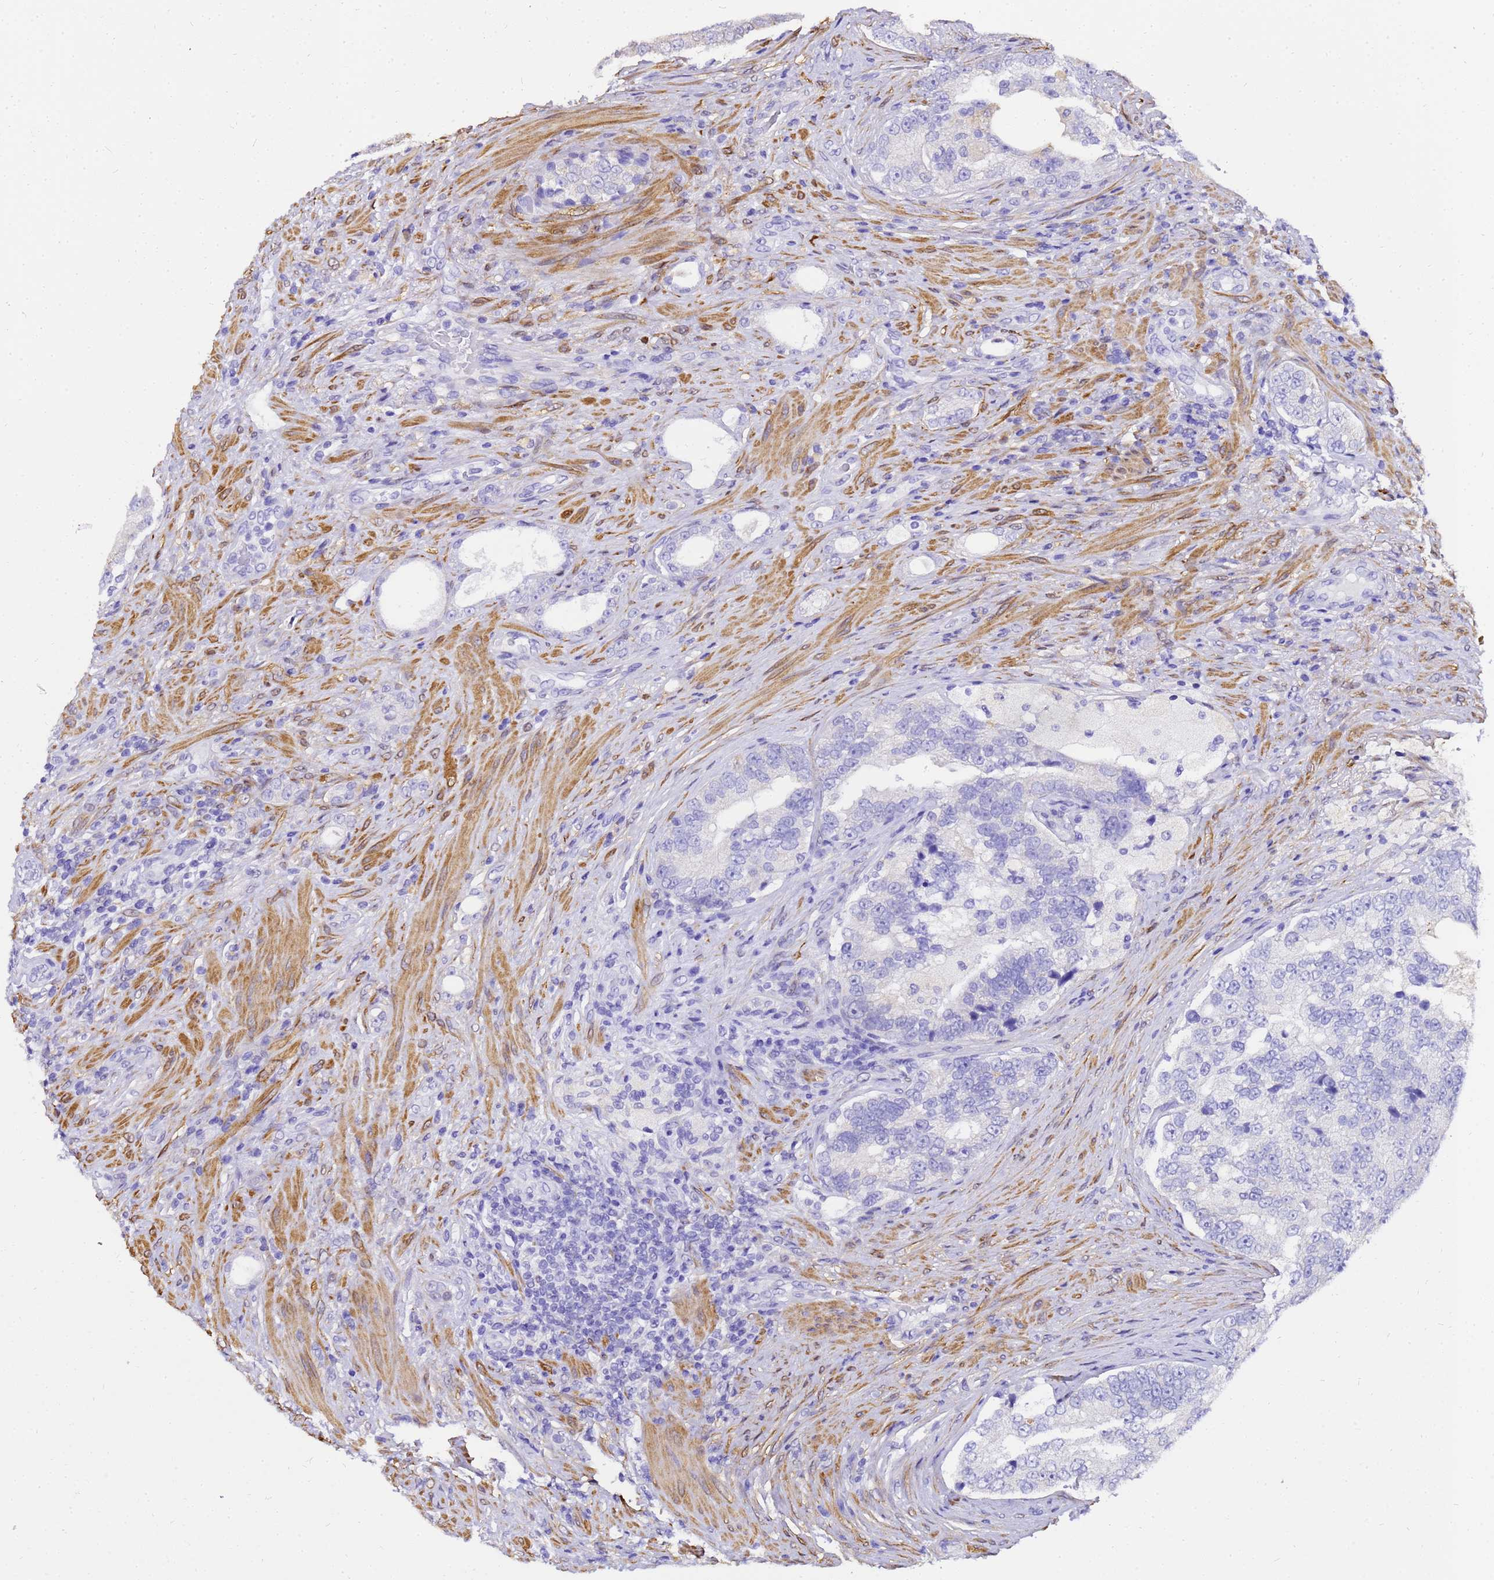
{"staining": {"intensity": "negative", "quantity": "none", "location": "none"}, "tissue": "prostate cancer", "cell_type": "Tumor cells", "image_type": "cancer", "snomed": [{"axis": "morphology", "description": "Adenocarcinoma, High grade"}, {"axis": "topography", "description": "Prostate"}], "caption": "DAB immunohistochemical staining of high-grade adenocarcinoma (prostate) exhibits no significant staining in tumor cells.", "gene": "HSPB6", "patient": {"sex": "male", "age": 70}}